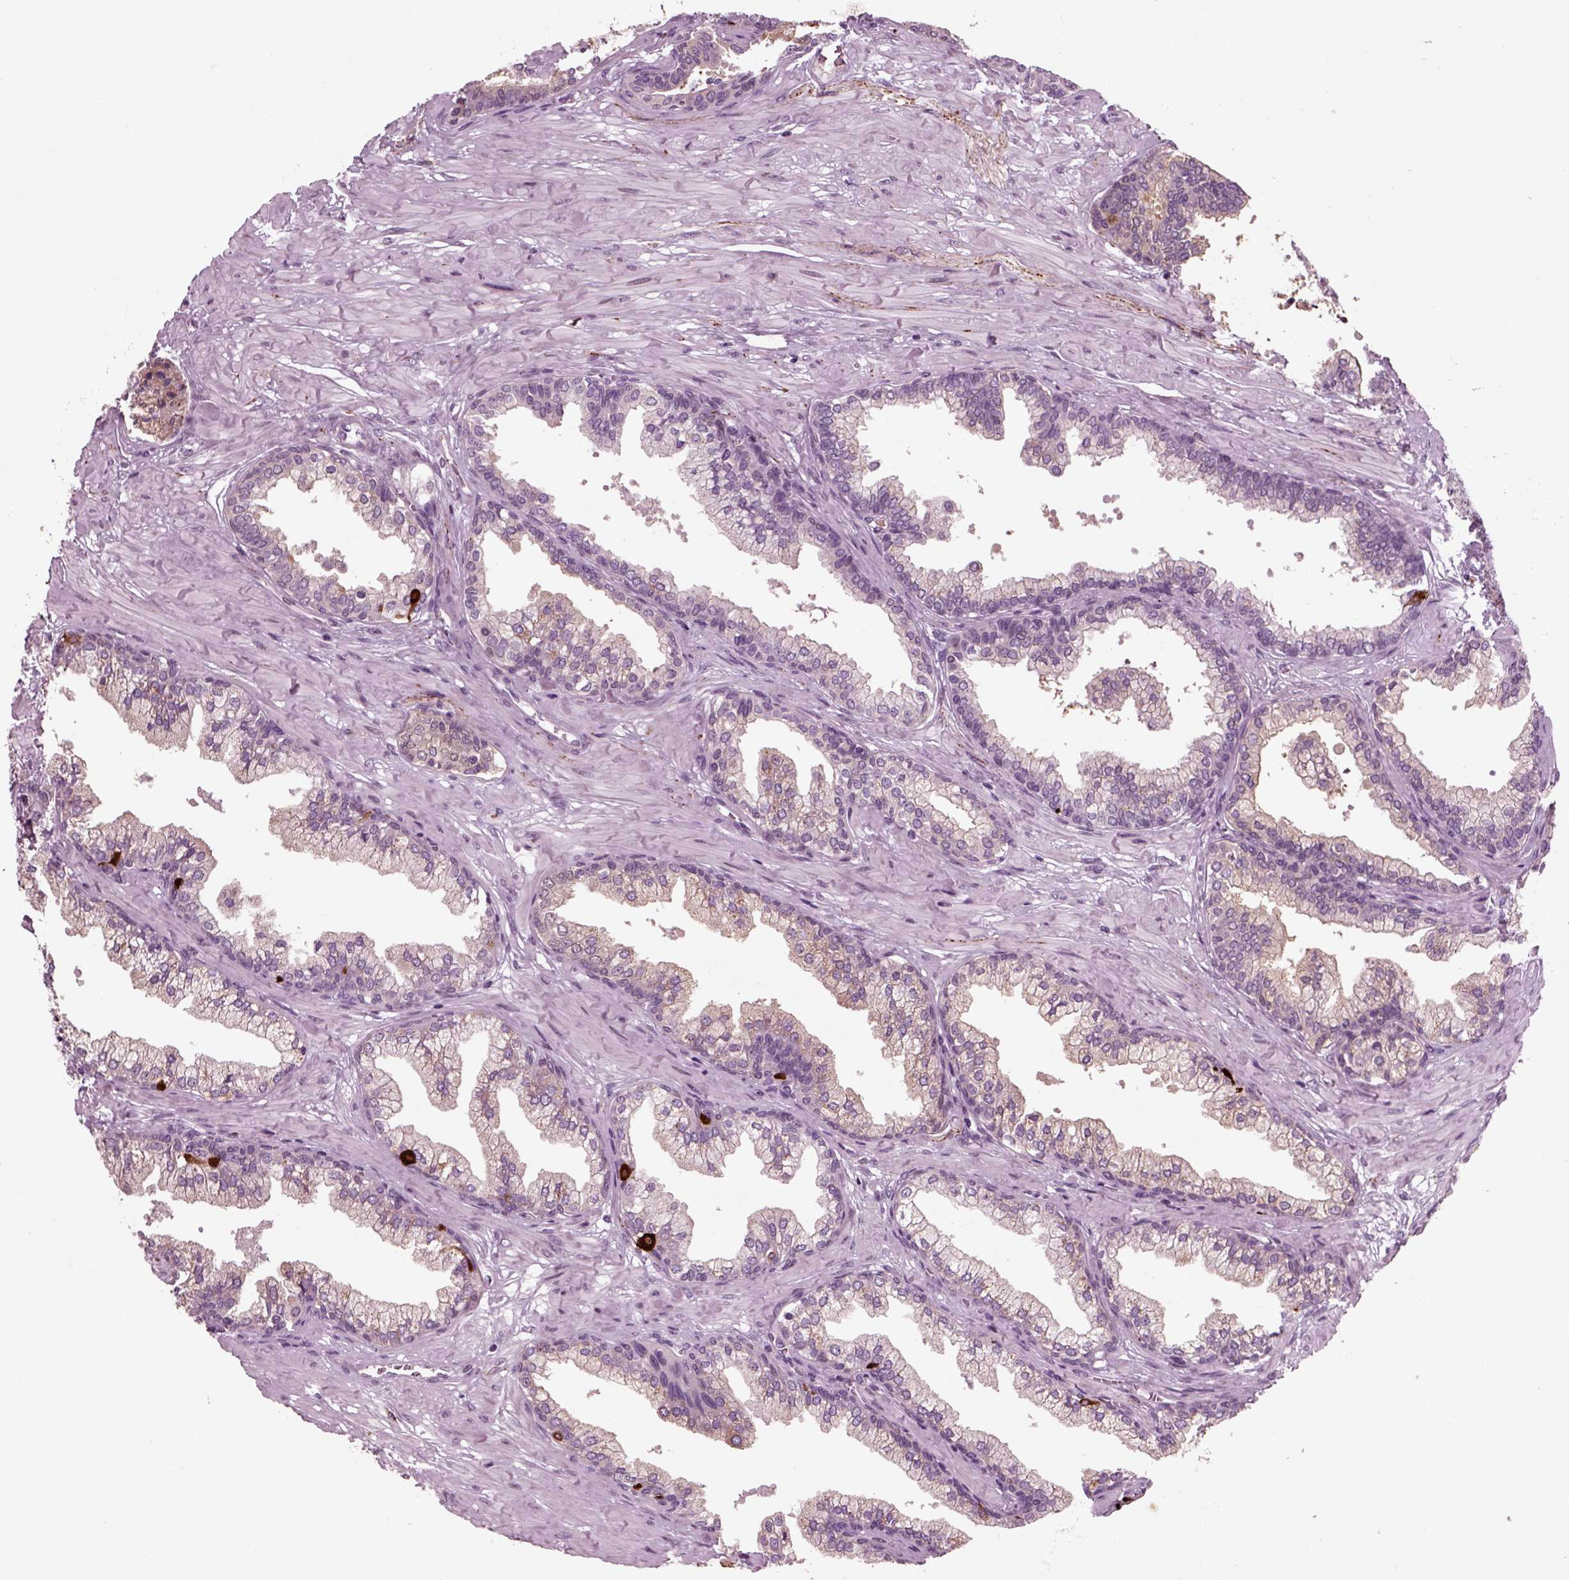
{"staining": {"intensity": "weak", "quantity": "<25%", "location": "cytoplasmic/membranous"}, "tissue": "prostate cancer", "cell_type": "Tumor cells", "image_type": "cancer", "snomed": [{"axis": "morphology", "description": "Adenocarcinoma, NOS"}, {"axis": "topography", "description": "Prostate and seminal vesicle, NOS"}, {"axis": "topography", "description": "Prostate"}], "caption": "Immunohistochemistry of adenocarcinoma (prostate) reveals no positivity in tumor cells. The staining is performed using DAB brown chromogen with nuclei counter-stained in using hematoxylin.", "gene": "CHGB", "patient": {"sex": "male", "age": 44}}